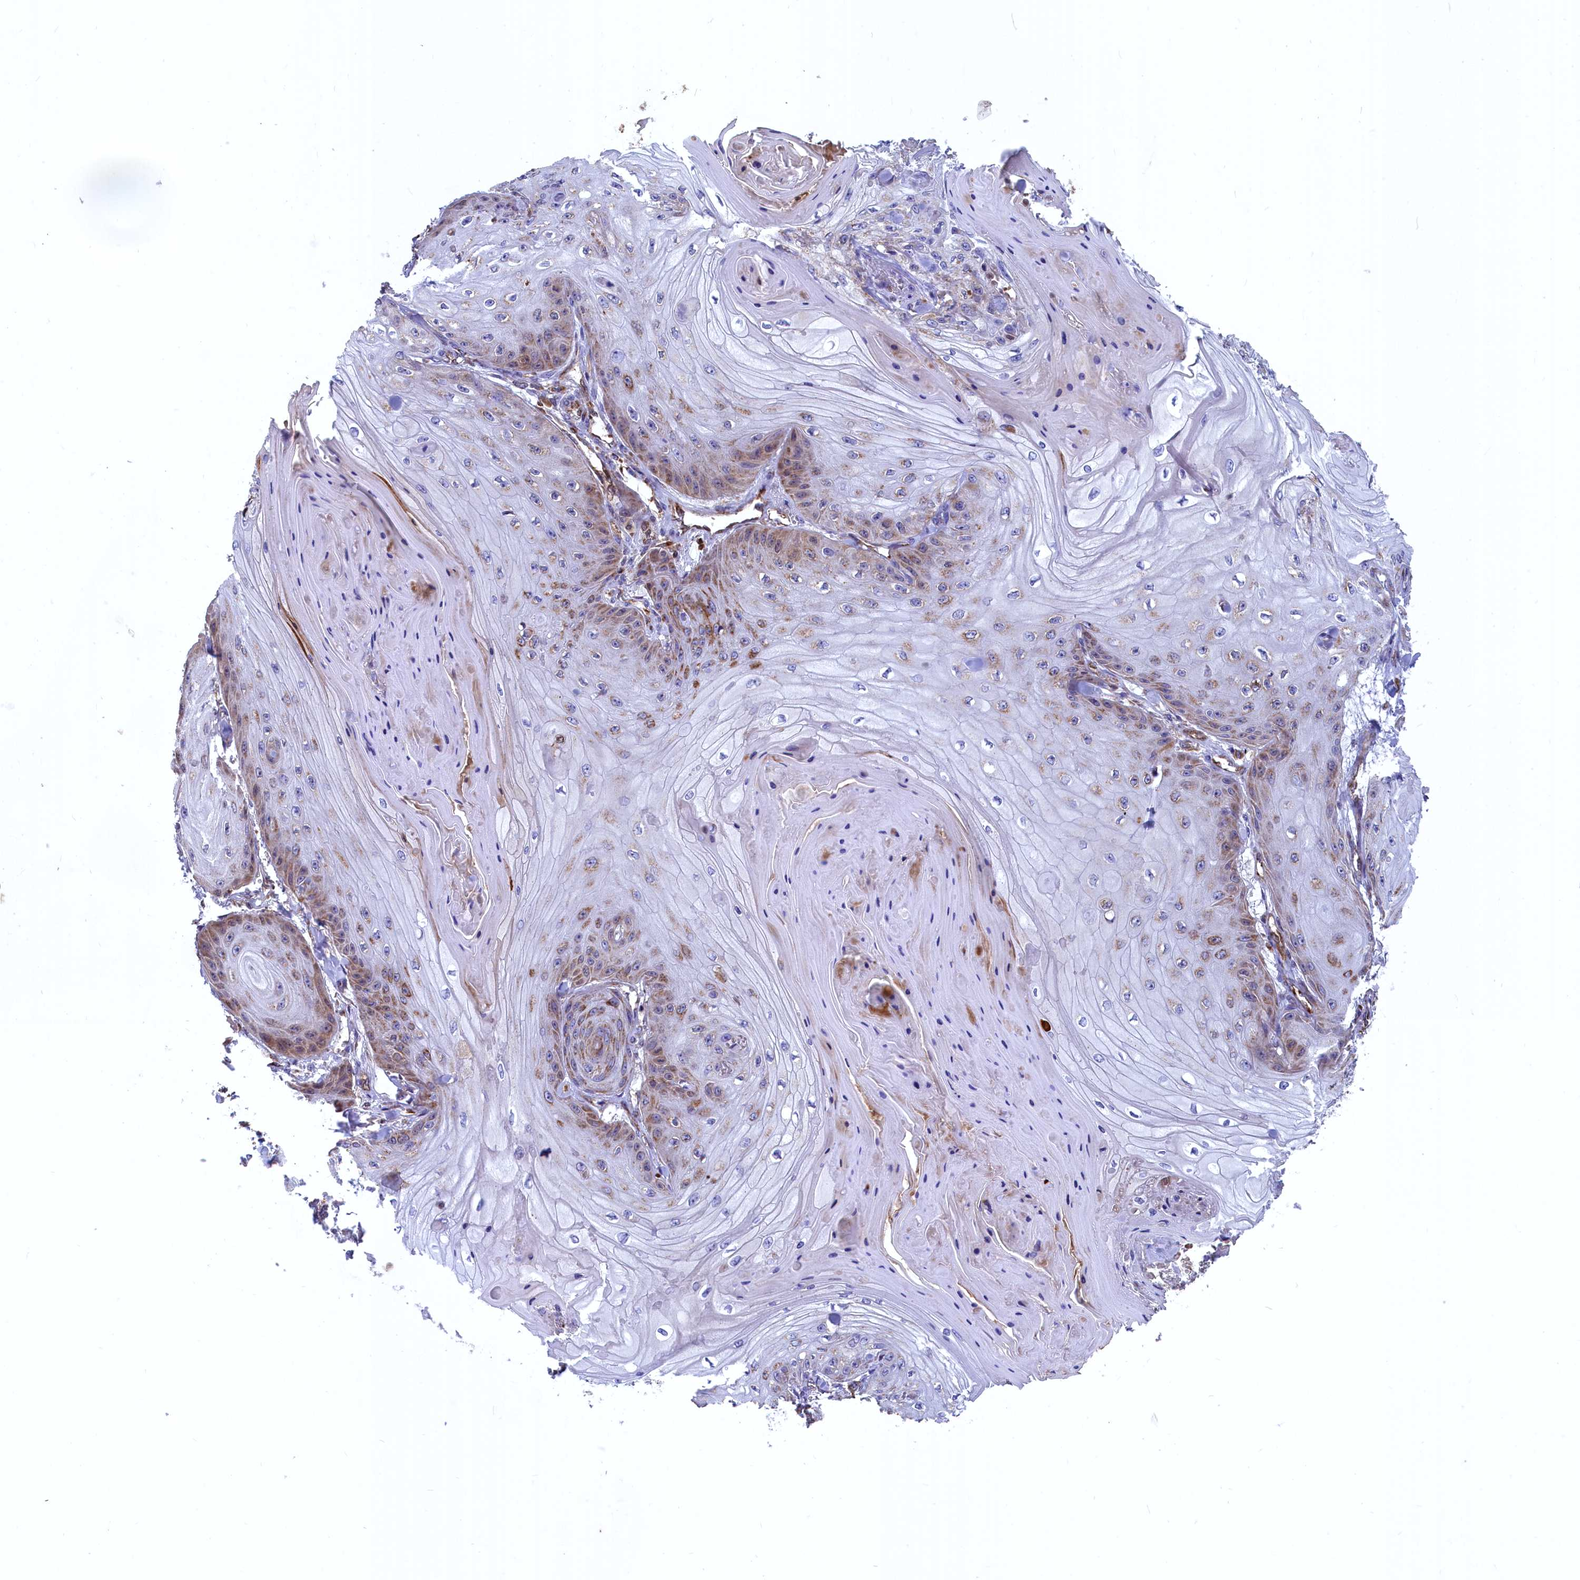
{"staining": {"intensity": "weak", "quantity": "<25%", "location": "cytoplasmic/membranous"}, "tissue": "skin cancer", "cell_type": "Tumor cells", "image_type": "cancer", "snomed": [{"axis": "morphology", "description": "Squamous cell carcinoma, NOS"}, {"axis": "topography", "description": "Skin"}], "caption": "Tumor cells show no significant protein expression in squamous cell carcinoma (skin).", "gene": "COX17", "patient": {"sex": "male", "age": 74}}